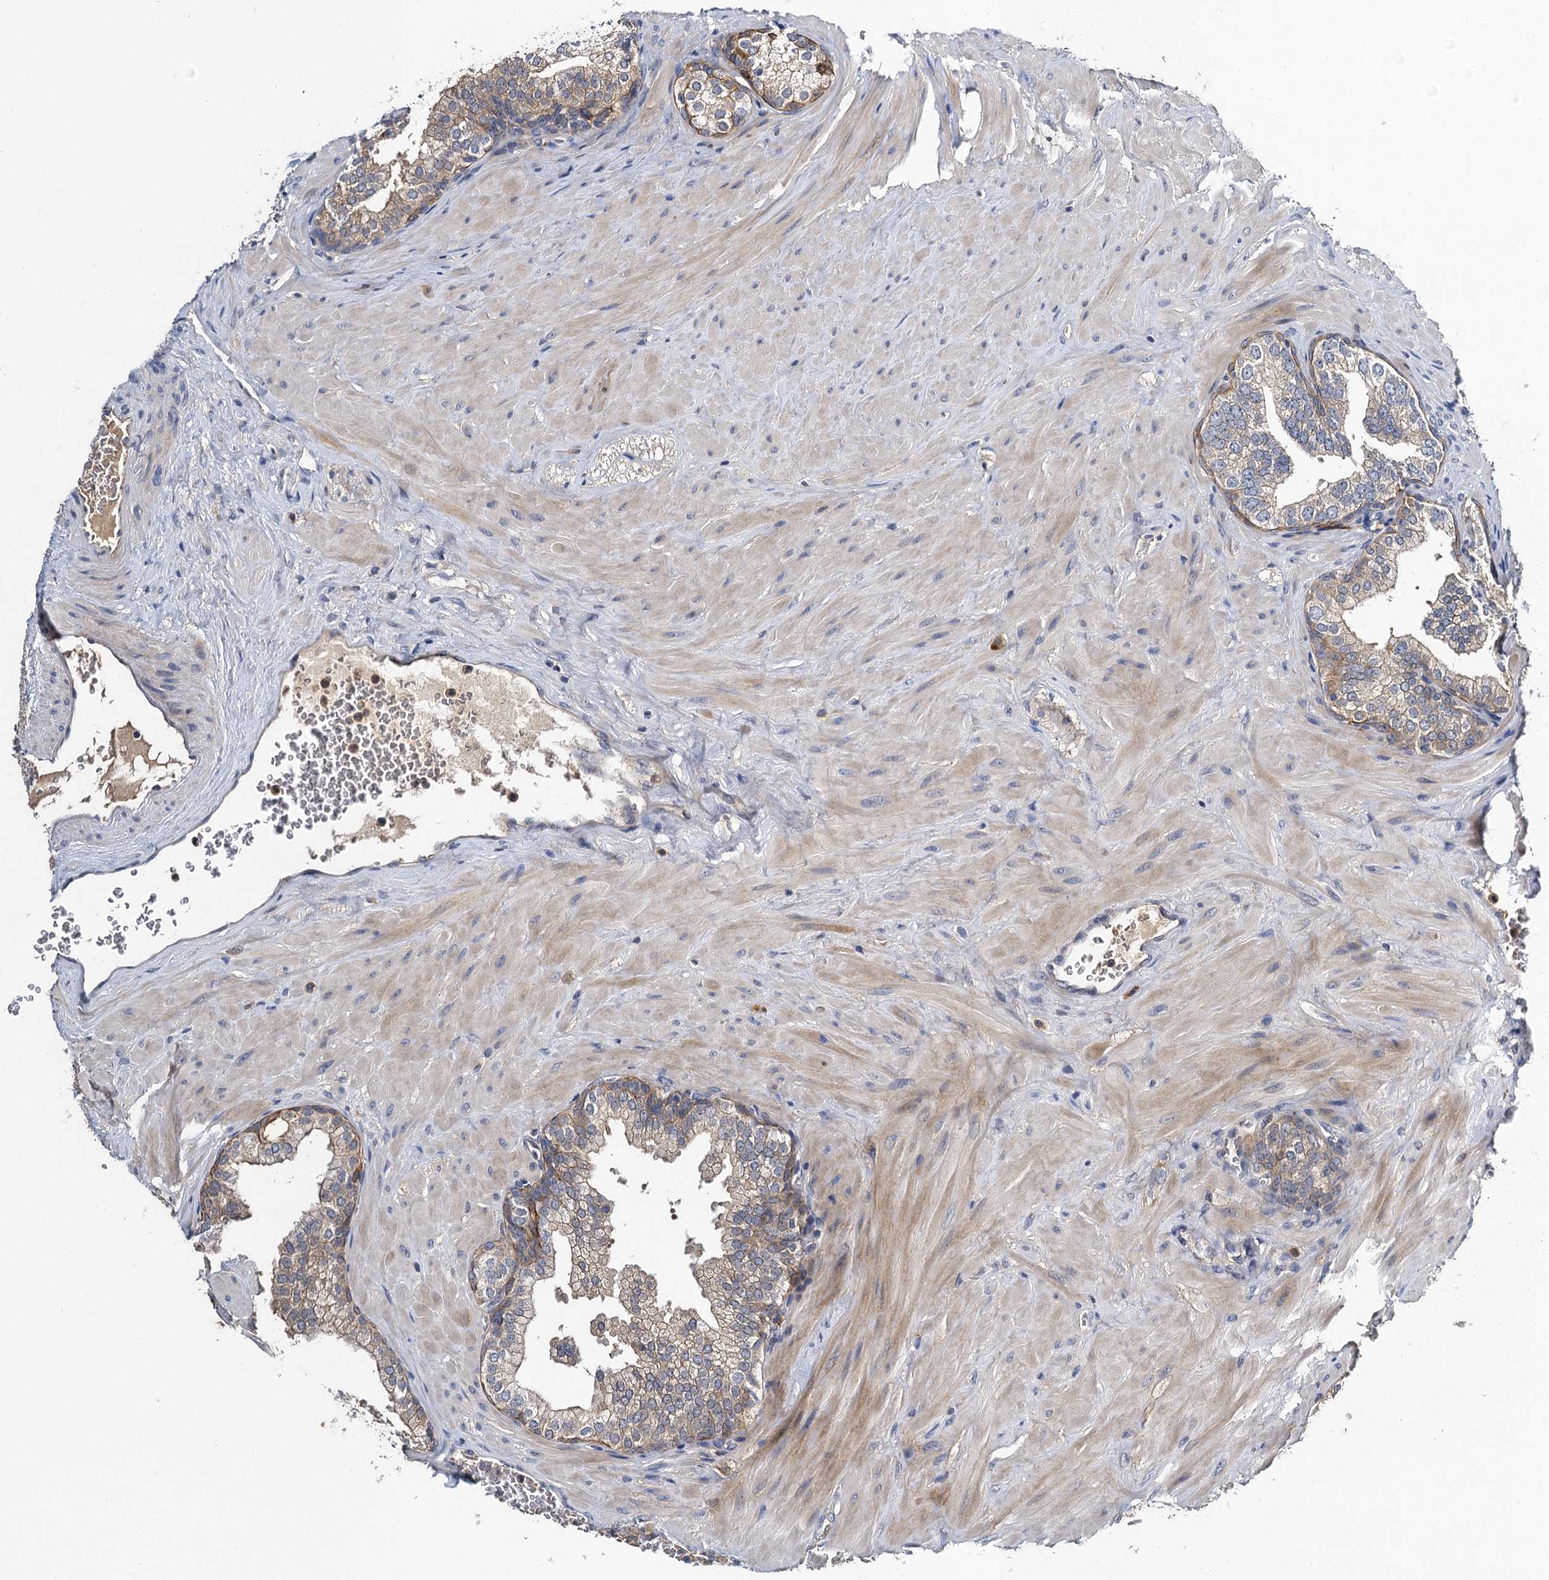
{"staining": {"intensity": "moderate", "quantity": "<25%", "location": "cytoplasmic/membranous"}, "tissue": "prostate", "cell_type": "Glandular cells", "image_type": "normal", "snomed": [{"axis": "morphology", "description": "Normal tissue, NOS"}, {"axis": "topography", "description": "Prostate"}], "caption": "High-magnification brightfield microscopy of benign prostate stained with DAB (3,3'-diaminobenzidine) (brown) and counterstained with hematoxylin (blue). glandular cells exhibit moderate cytoplasmic/membranous staining is seen in approximately<25% of cells. (brown staining indicates protein expression, while blue staining denotes nuclei).", "gene": "SLC11A2", "patient": {"sex": "male", "age": 60}}